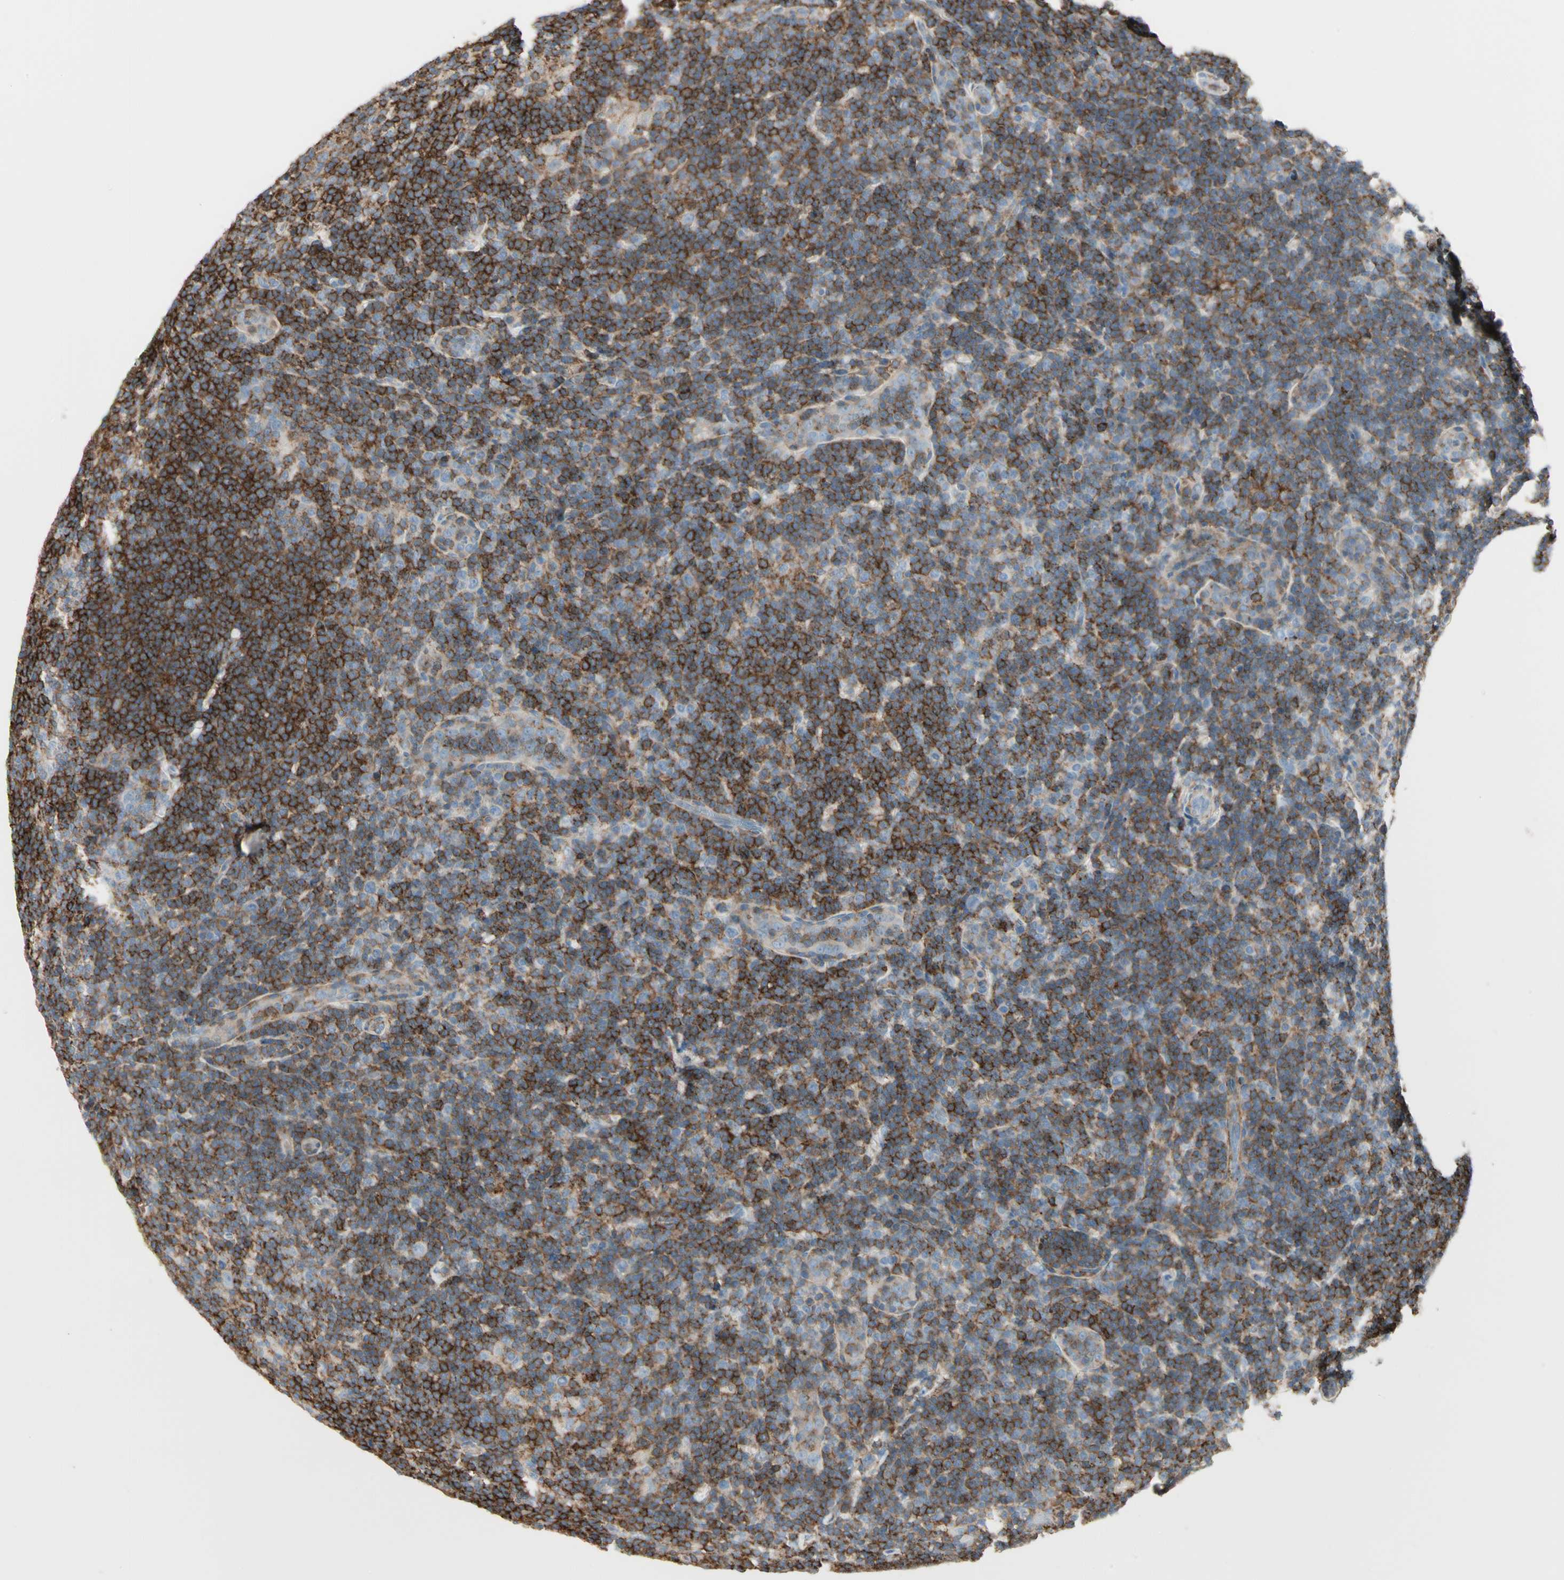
{"staining": {"intensity": "negative", "quantity": "none", "location": "none"}, "tissue": "lymphoma", "cell_type": "Tumor cells", "image_type": "cancer", "snomed": [{"axis": "morphology", "description": "Hodgkin's disease, NOS"}, {"axis": "topography", "description": "Lymph node"}], "caption": "Tumor cells show no significant protein expression in lymphoma. Nuclei are stained in blue.", "gene": "CLEC2B", "patient": {"sex": "female", "age": 57}}